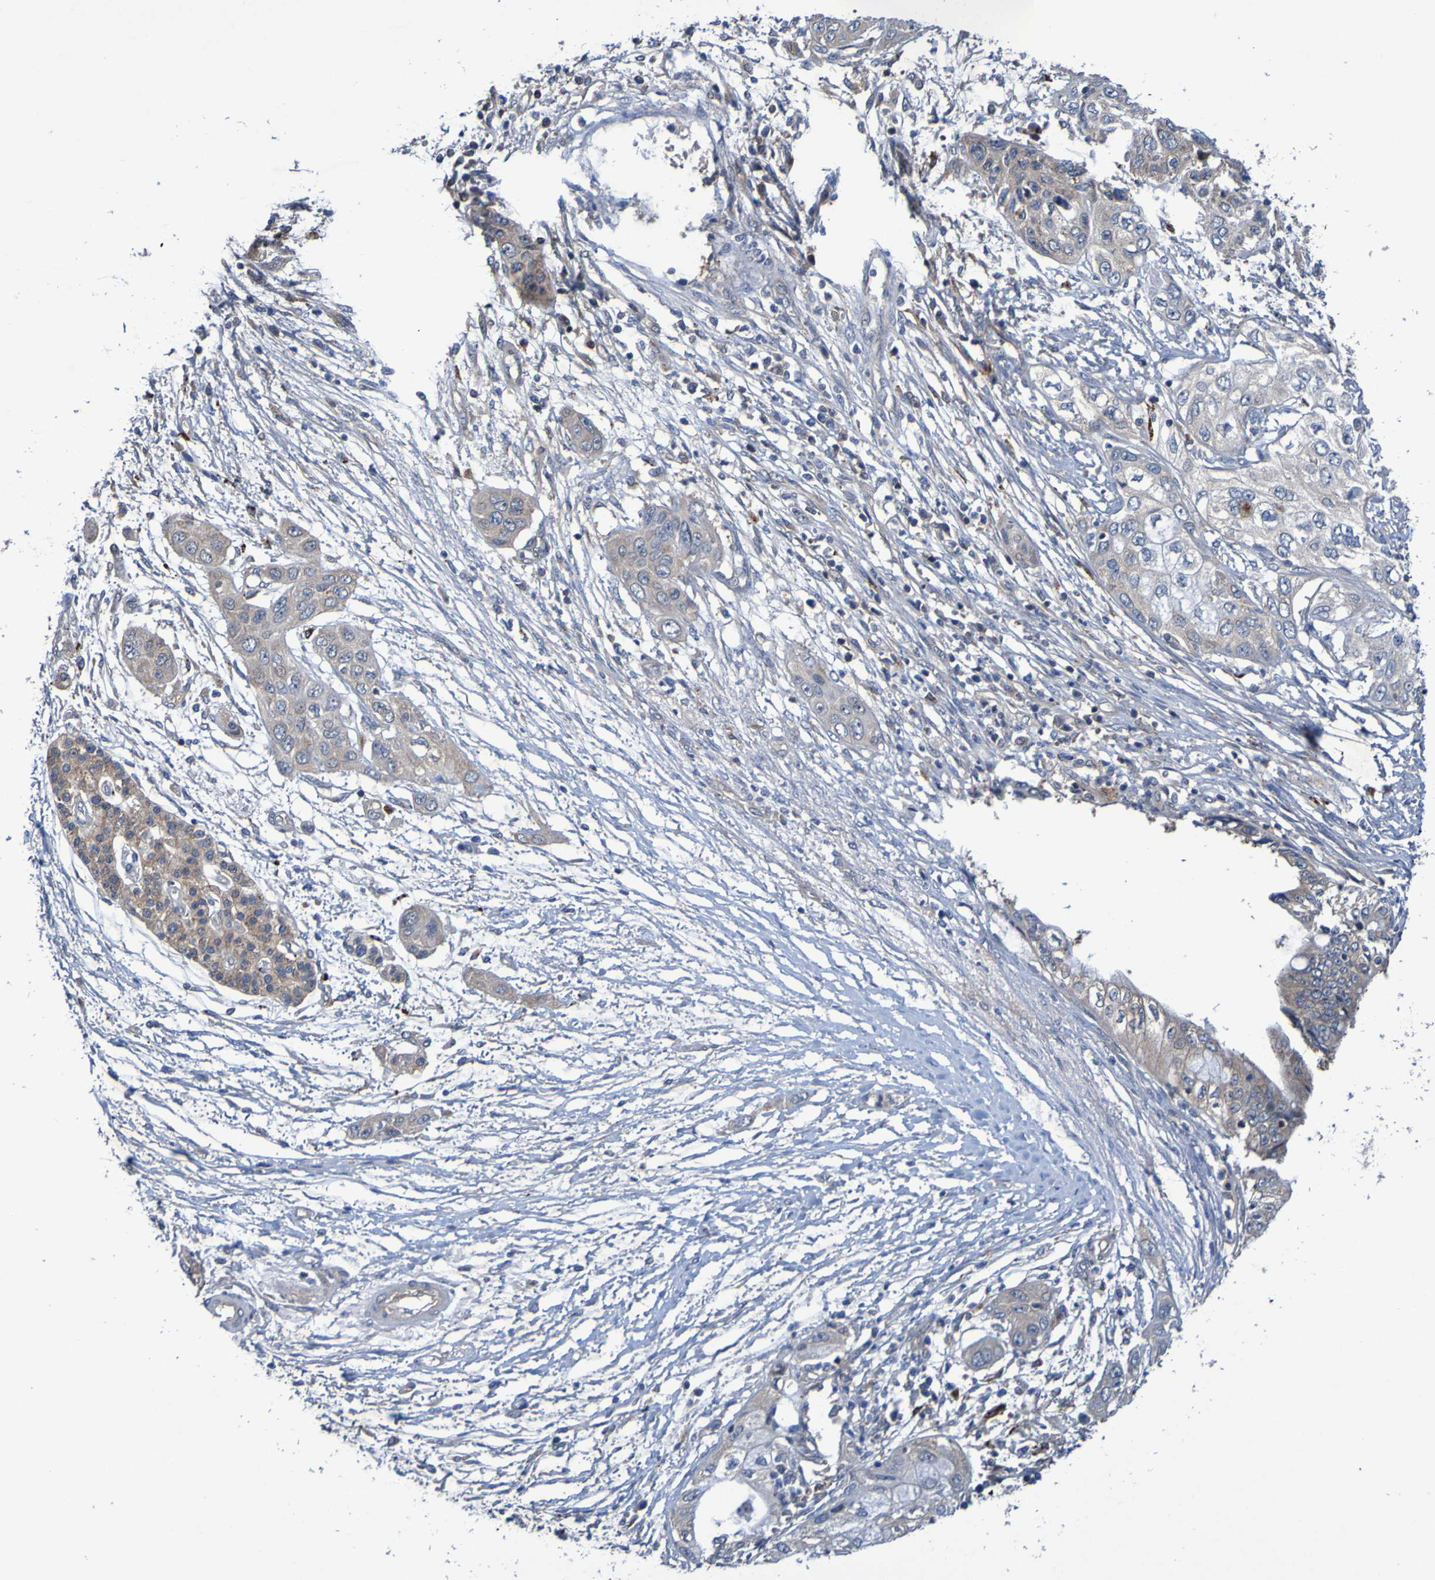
{"staining": {"intensity": "weak", "quantity": "<25%", "location": "cytoplasmic/membranous"}, "tissue": "pancreatic cancer", "cell_type": "Tumor cells", "image_type": "cancer", "snomed": [{"axis": "morphology", "description": "Adenocarcinoma, NOS"}, {"axis": "topography", "description": "Pancreas"}], "caption": "Immunohistochemistry histopathology image of human pancreatic cancer stained for a protein (brown), which exhibits no positivity in tumor cells. (DAB immunohistochemistry (IHC) visualized using brightfield microscopy, high magnification).", "gene": "SDK1", "patient": {"sex": "female", "age": 70}}